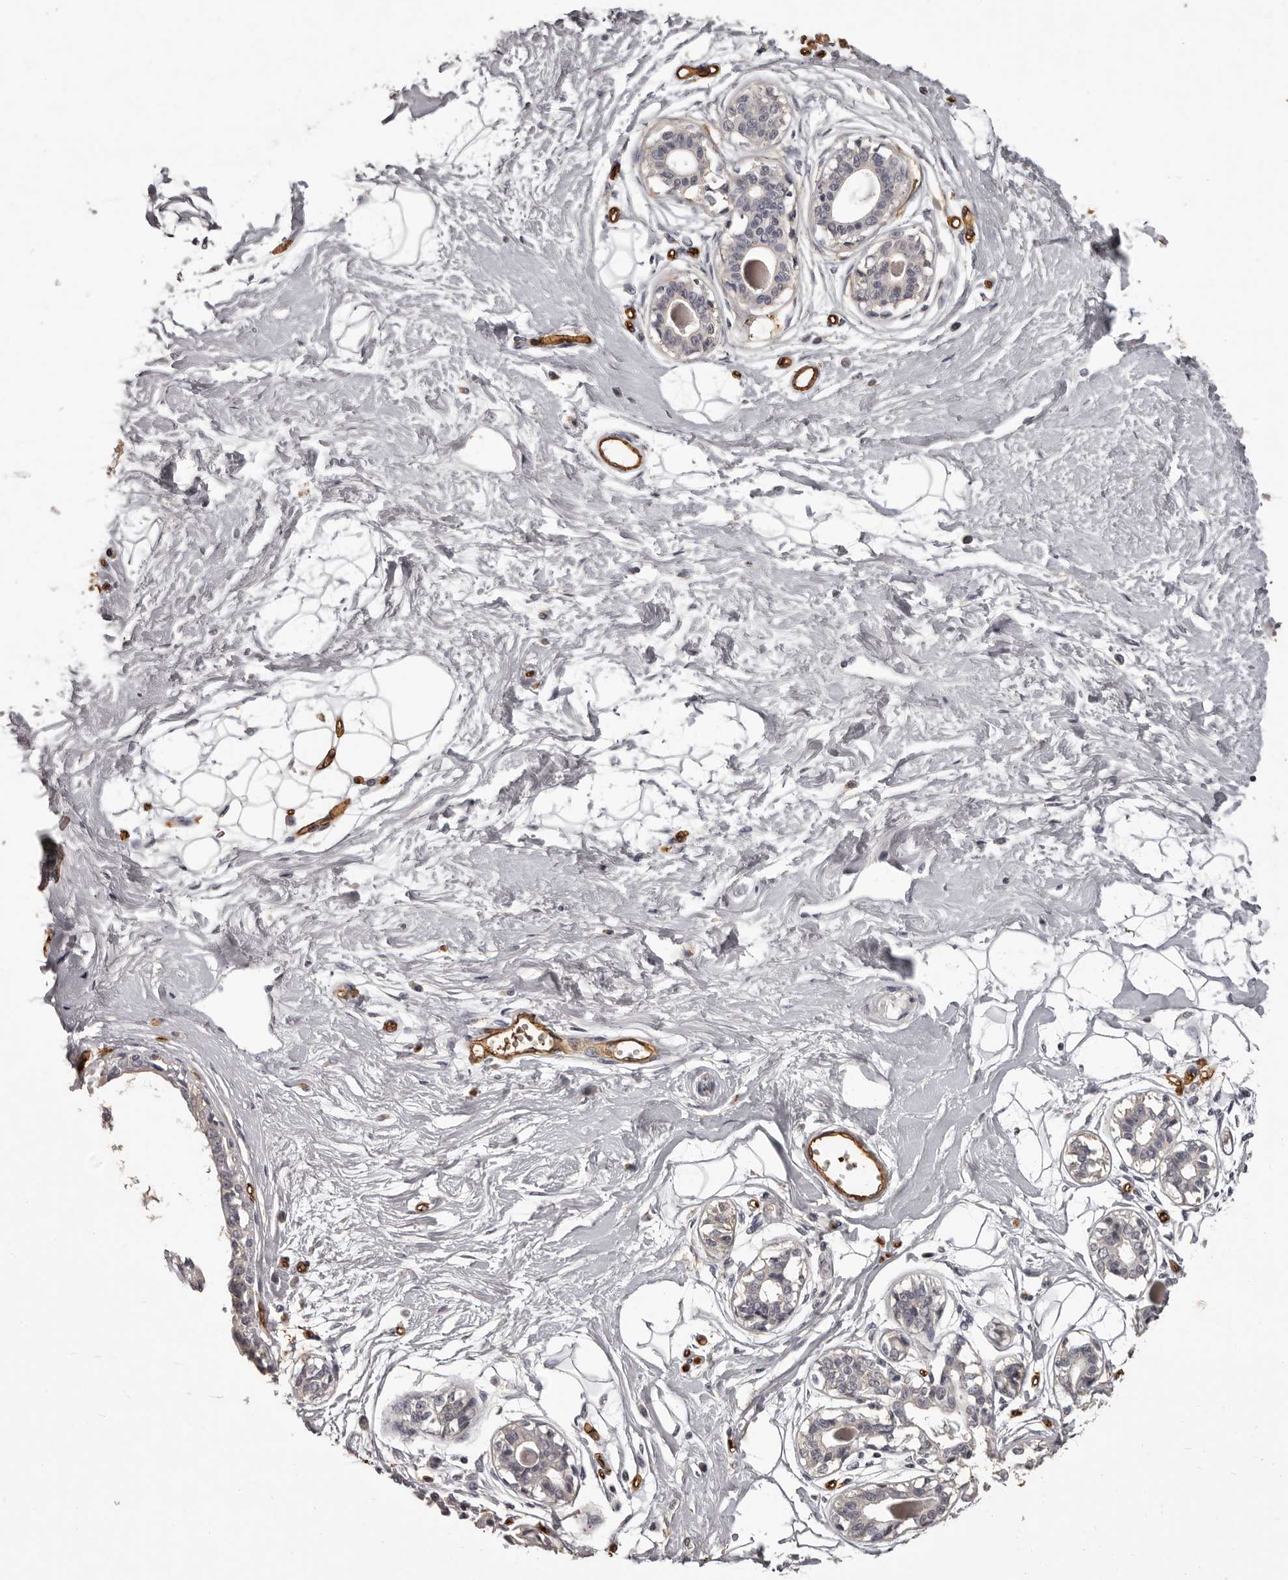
{"staining": {"intensity": "negative", "quantity": "none", "location": "none"}, "tissue": "breast", "cell_type": "Adipocytes", "image_type": "normal", "snomed": [{"axis": "morphology", "description": "Normal tissue, NOS"}, {"axis": "topography", "description": "Breast"}], "caption": "Immunohistochemistry histopathology image of unremarkable breast: breast stained with DAB shows no significant protein staining in adipocytes. The staining is performed using DAB (3,3'-diaminobenzidine) brown chromogen with nuclei counter-stained in using hematoxylin.", "gene": "GPR78", "patient": {"sex": "female", "age": 45}}